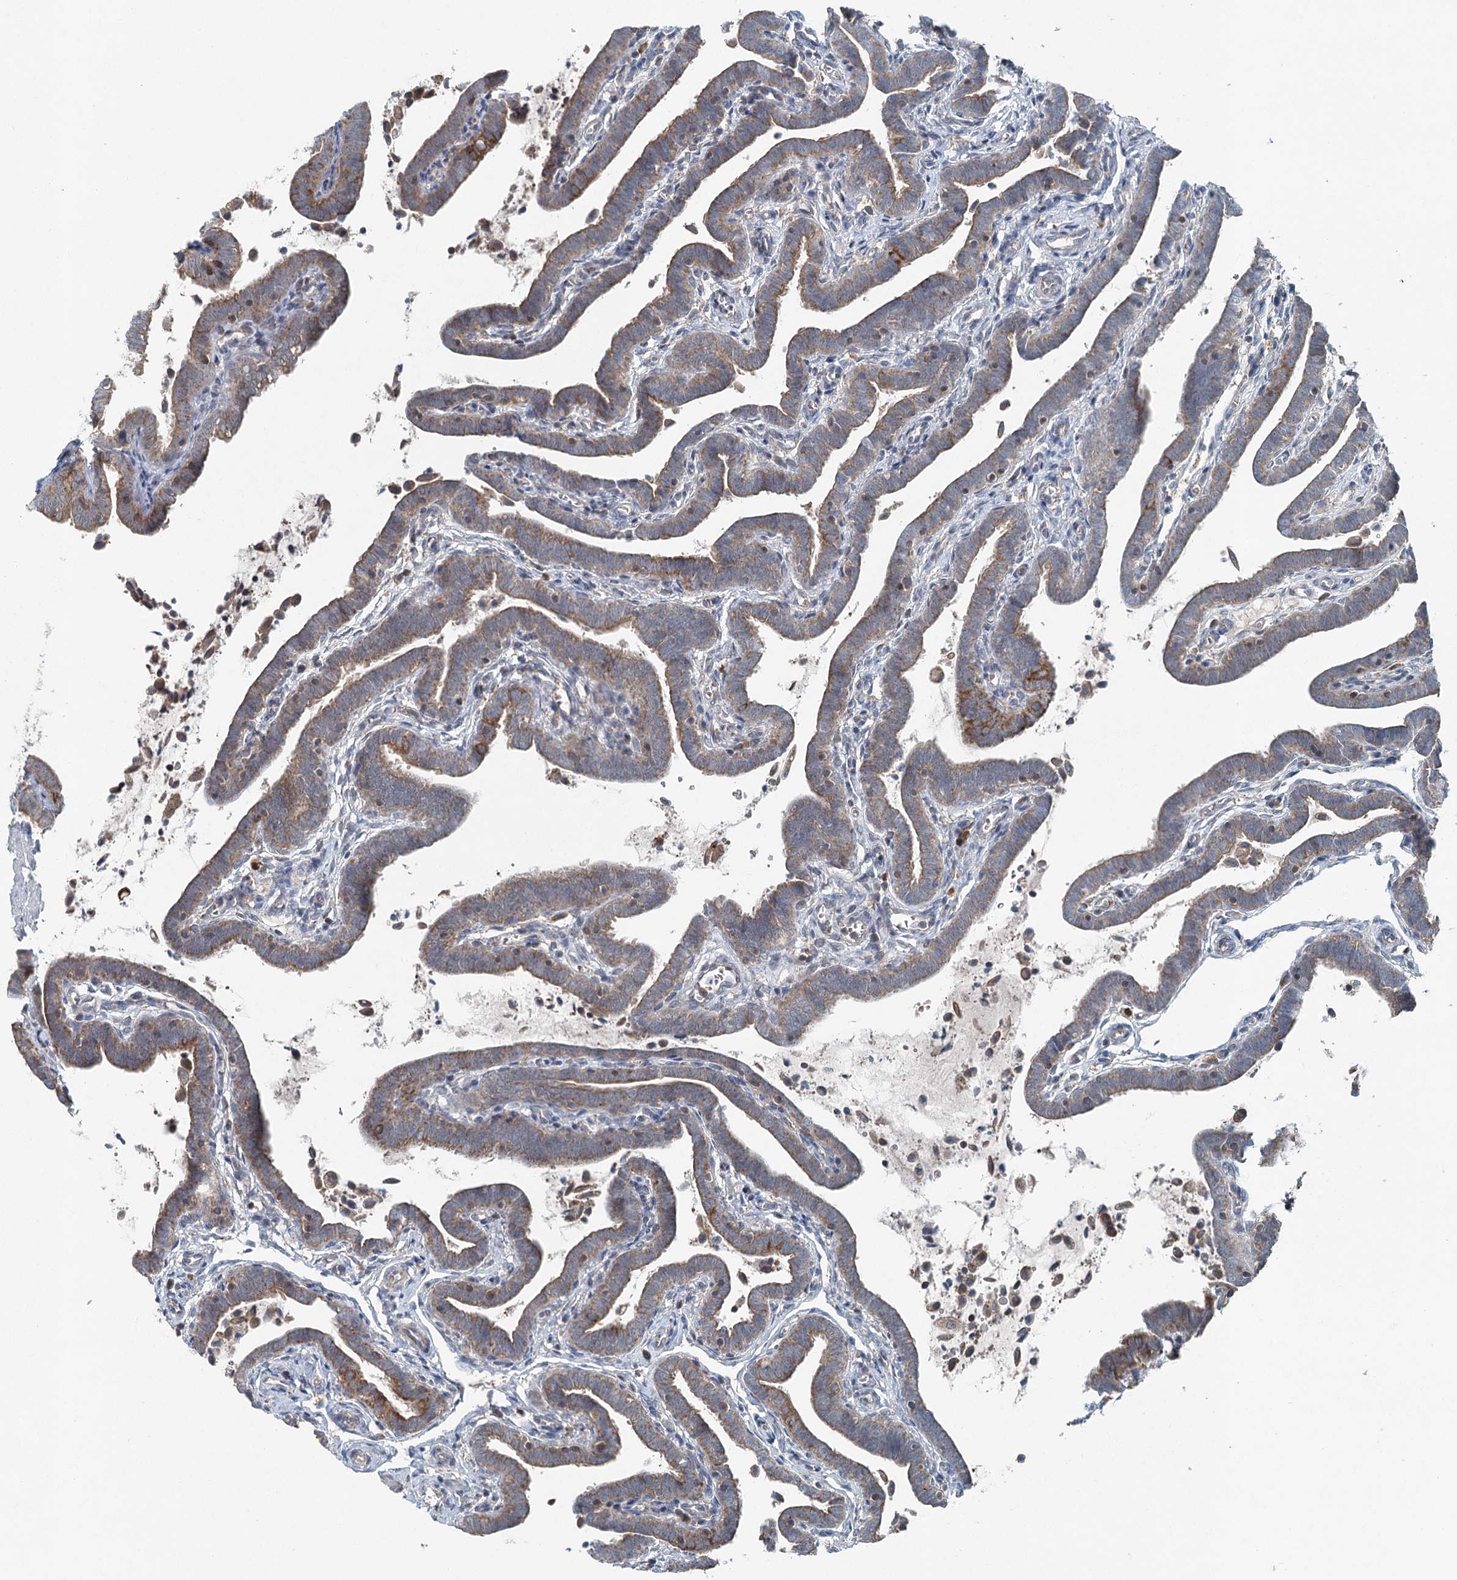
{"staining": {"intensity": "moderate", "quantity": ">75%", "location": "cytoplasmic/membranous"}, "tissue": "fallopian tube", "cell_type": "Glandular cells", "image_type": "normal", "snomed": [{"axis": "morphology", "description": "Normal tissue, NOS"}, {"axis": "topography", "description": "Fallopian tube"}], "caption": "Moderate cytoplasmic/membranous expression for a protein is present in about >75% of glandular cells of normal fallopian tube using IHC.", "gene": "SKIC3", "patient": {"sex": "female", "age": 36}}